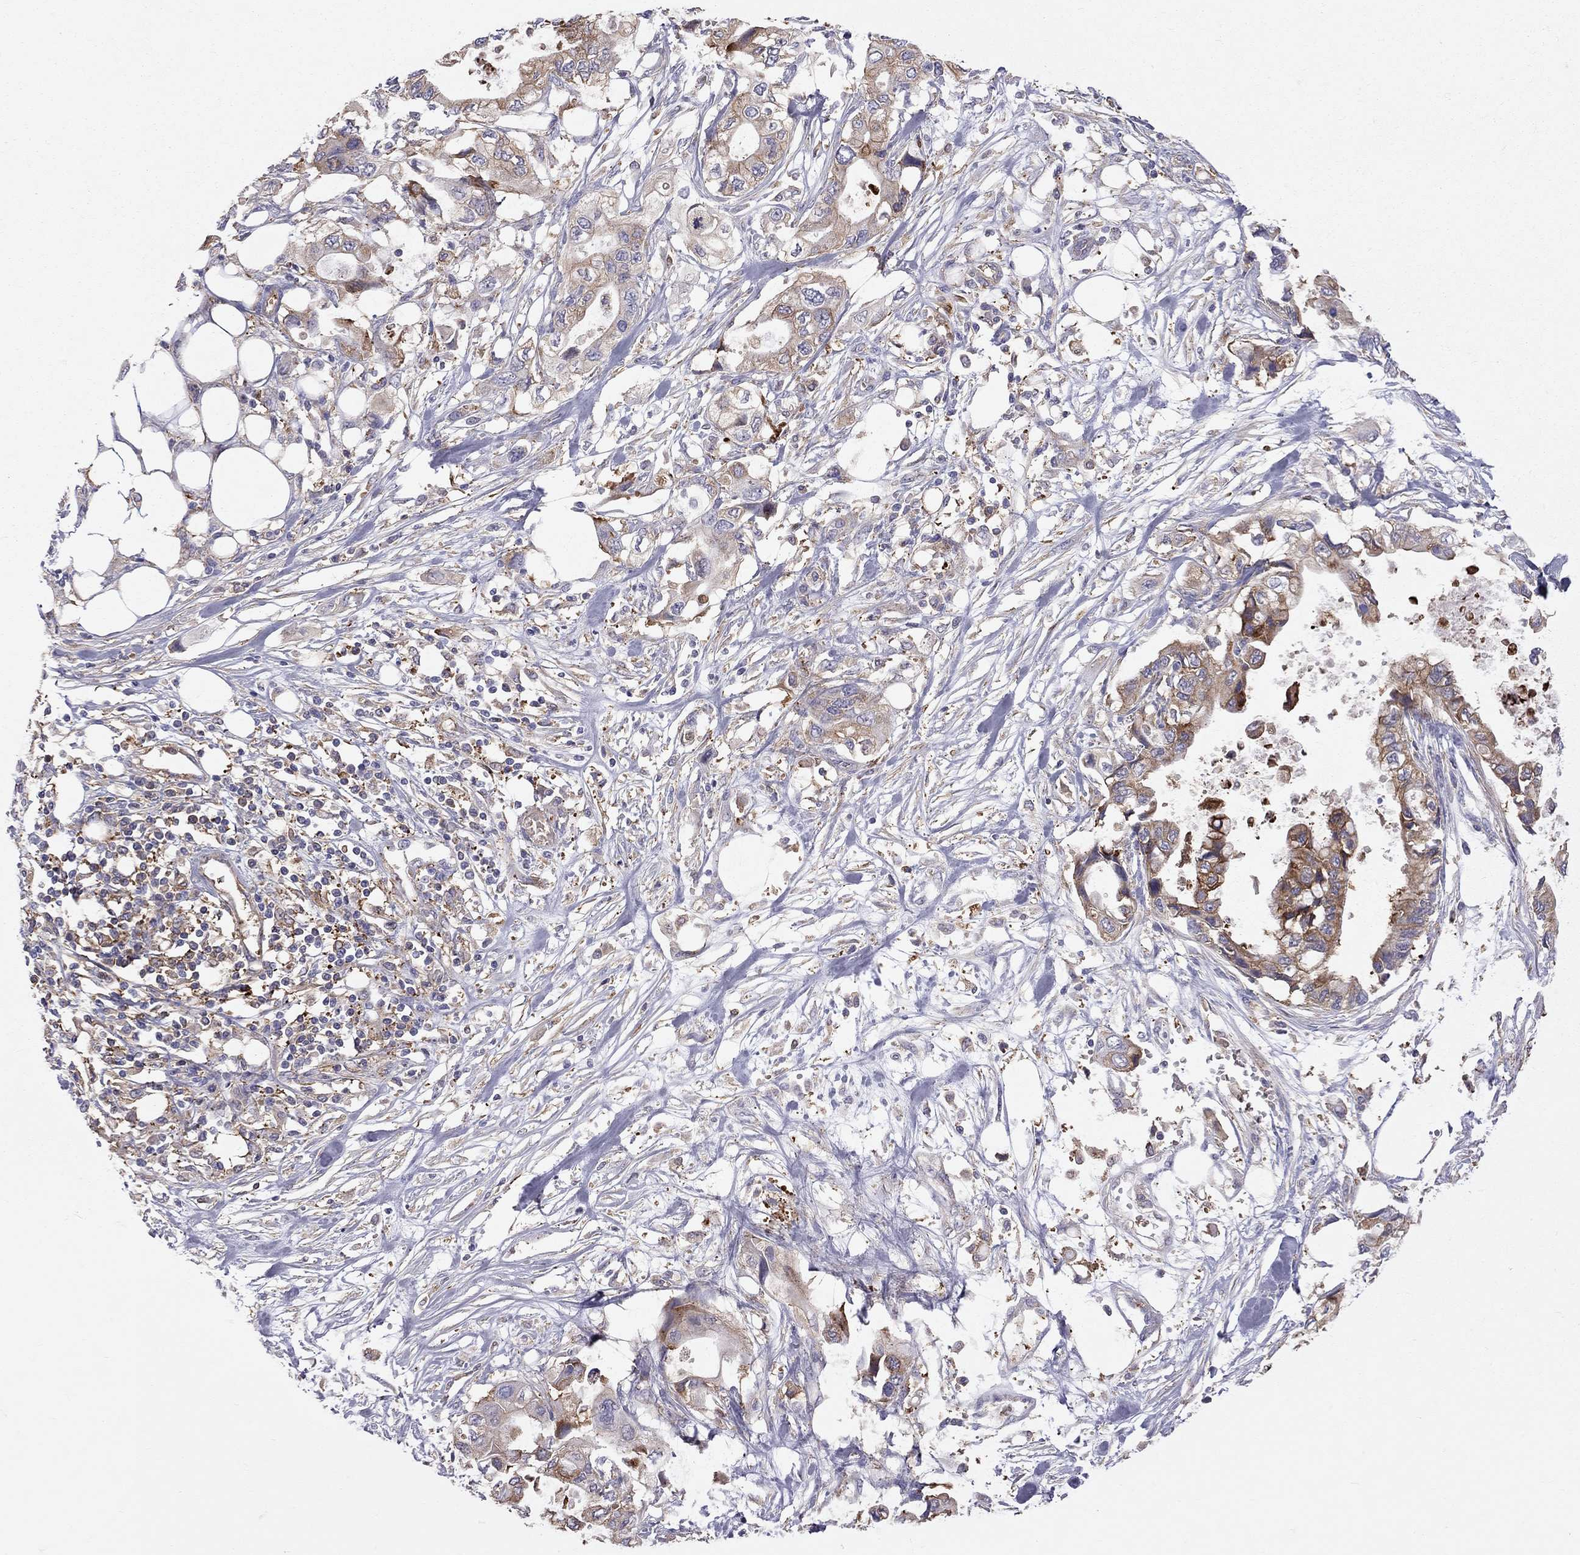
{"staining": {"intensity": "moderate", "quantity": "25%-75%", "location": "cytoplasmic/membranous"}, "tissue": "pancreatic cancer", "cell_type": "Tumor cells", "image_type": "cancer", "snomed": [{"axis": "morphology", "description": "Adenocarcinoma, NOS"}, {"axis": "topography", "description": "Pancreas"}], "caption": "DAB (3,3'-diaminobenzidine) immunohistochemical staining of pancreatic adenocarcinoma shows moderate cytoplasmic/membranous protein positivity in approximately 25%-75% of tumor cells.", "gene": "EIF4E3", "patient": {"sex": "female", "age": 63}}